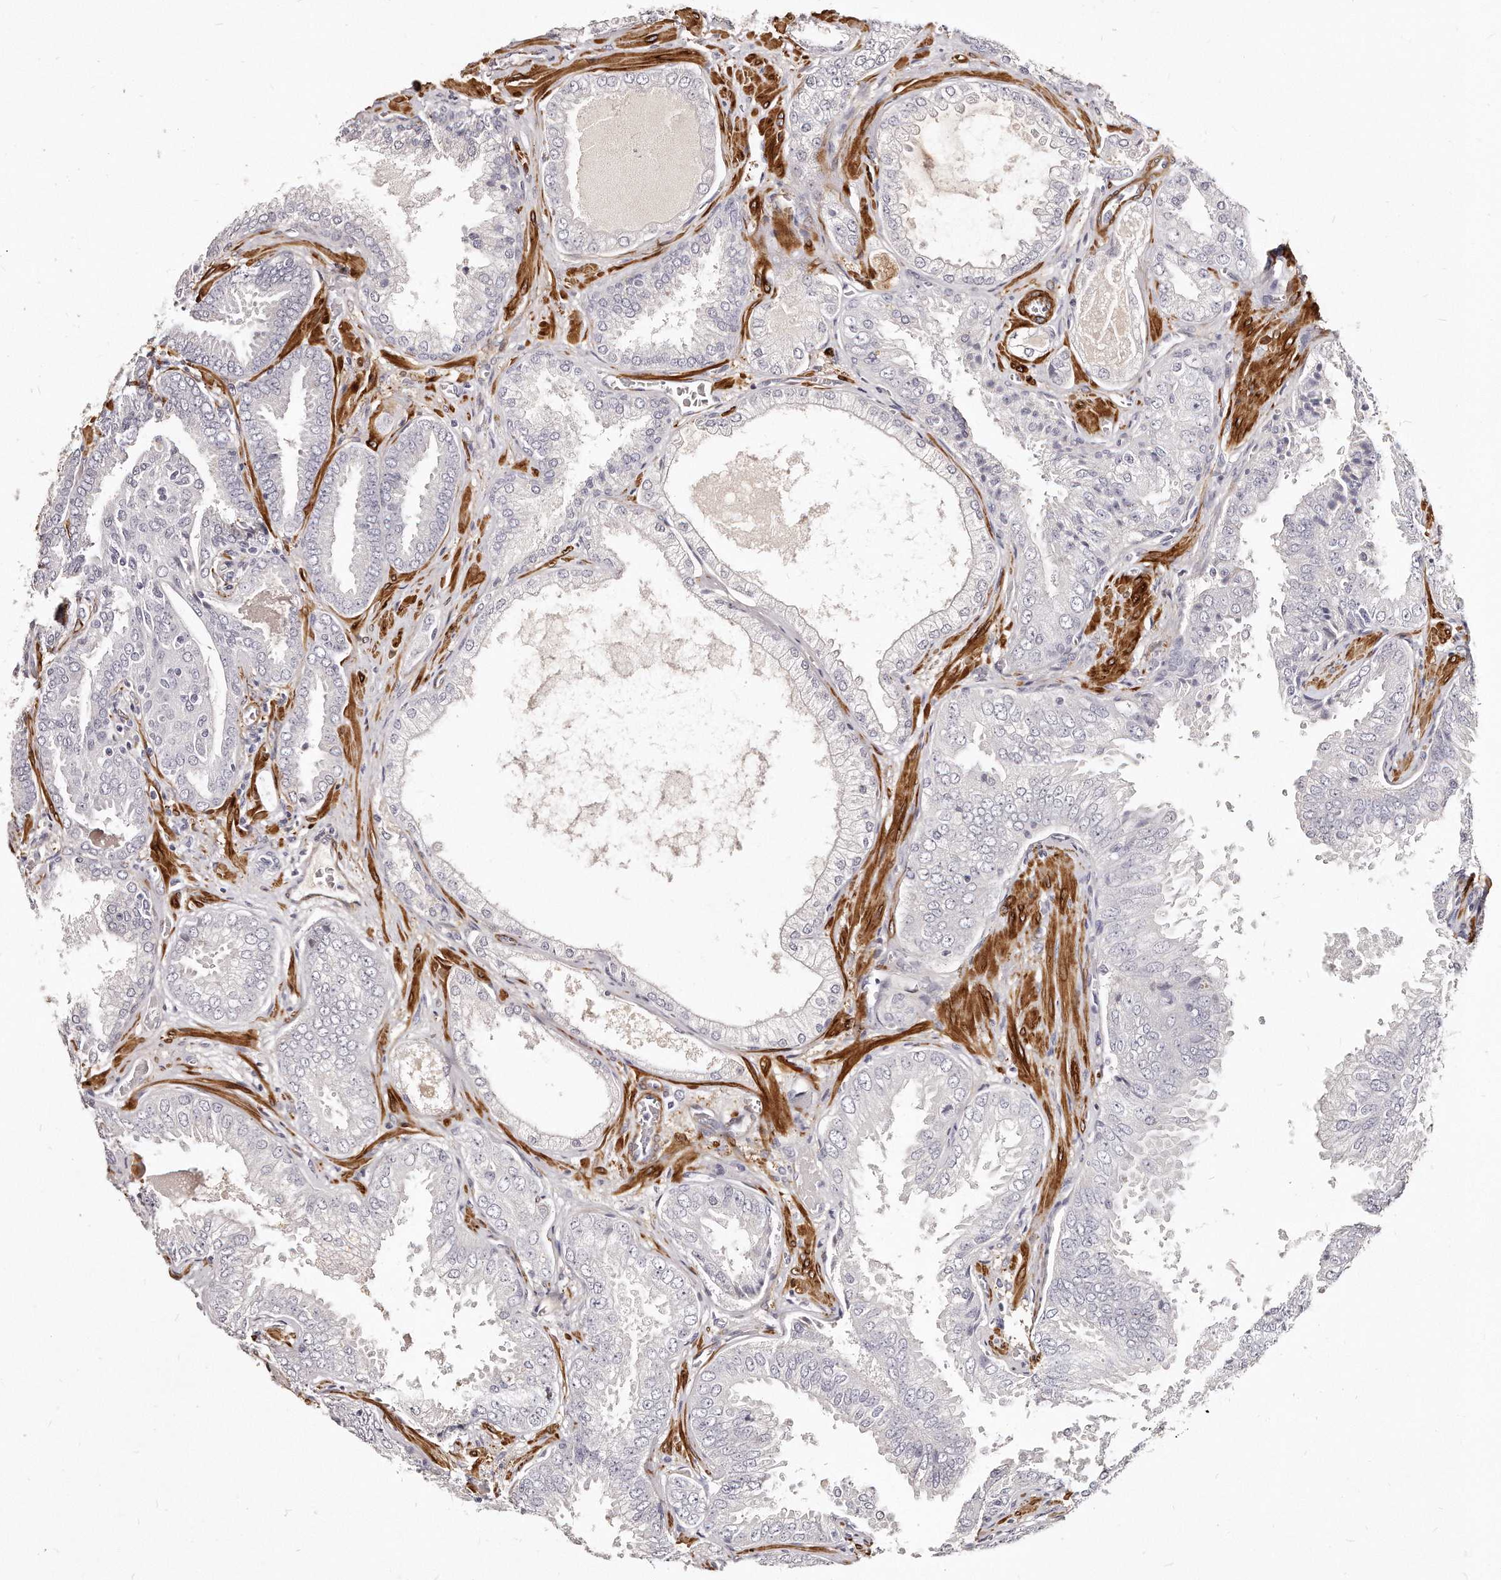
{"staining": {"intensity": "negative", "quantity": "none", "location": "none"}, "tissue": "prostate cancer", "cell_type": "Tumor cells", "image_type": "cancer", "snomed": [{"axis": "morphology", "description": "Adenocarcinoma, High grade"}, {"axis": "topography", "description": "Prostate"}], "caption": "DAB immunohistochemical staining of prostate cancer (adenocarcinoma (high-grade)) reveals no significant positivity in tumor cells.", "gene": "LMOD1", "patient": {"sex": "male", "age": 58}}